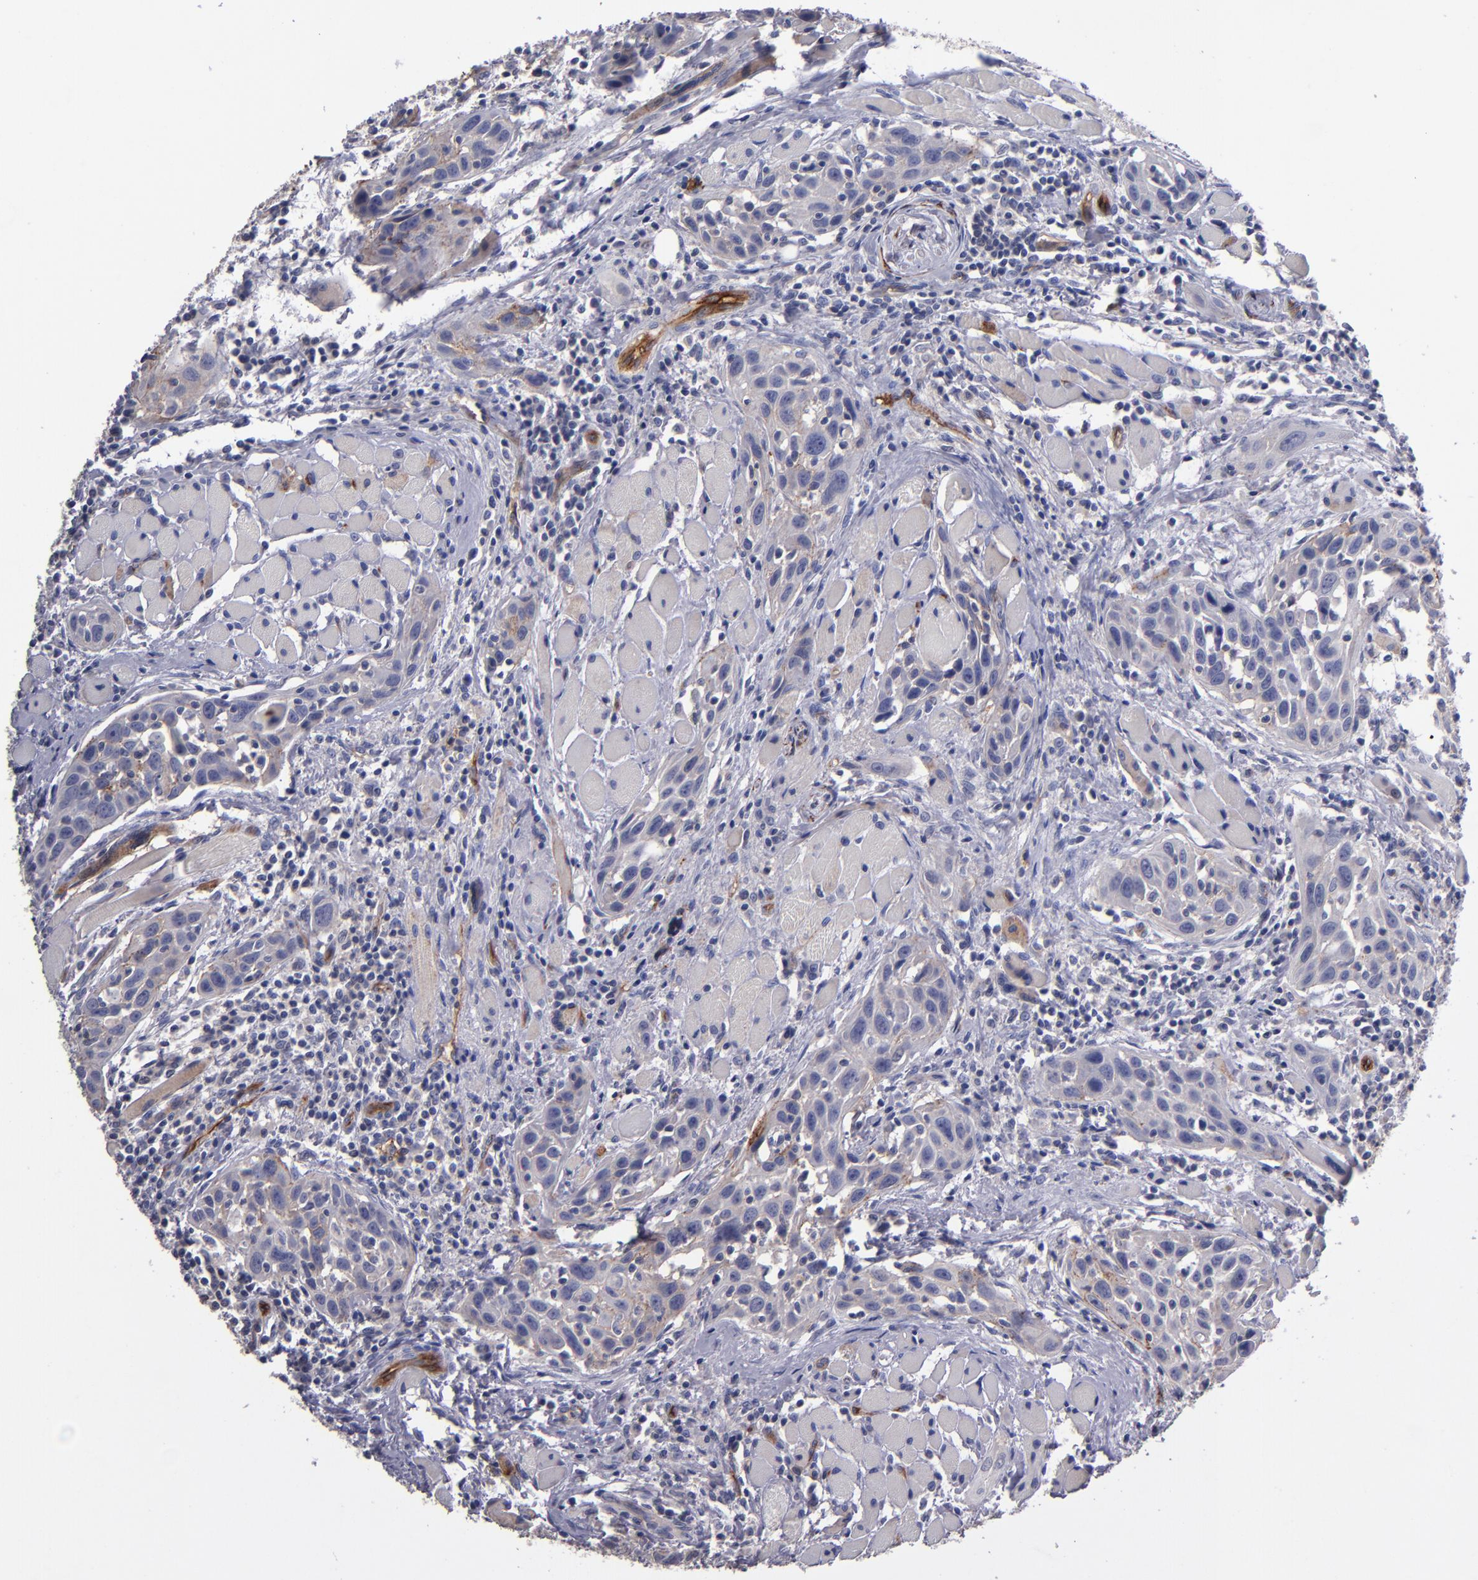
{"staining": {"intensity": "weak", "quantity": "25%-75%", "location": "cytoplasmic/membranous"}, "tissue": "head and neck cancer", "cell_type": "Tumor cells", "image_type": "cancer", "snomed": [{"axis": "morphology", "description": "Squamous cell carcinoma, NOS"}, {"axis": "topography", "description": "Oral tissue"}, {"axis": "topography", "description": "Head-Neck"}], "caption": "Squamous cell carcinoma (head and neck) was stained to show a protein in brown. There is low levels of weak cytoplasmic/membranous expression in approximately 25%-75% of tumor cells.", "gene": "CLDN5", "patient": {"sex": "female", "age": 50}}